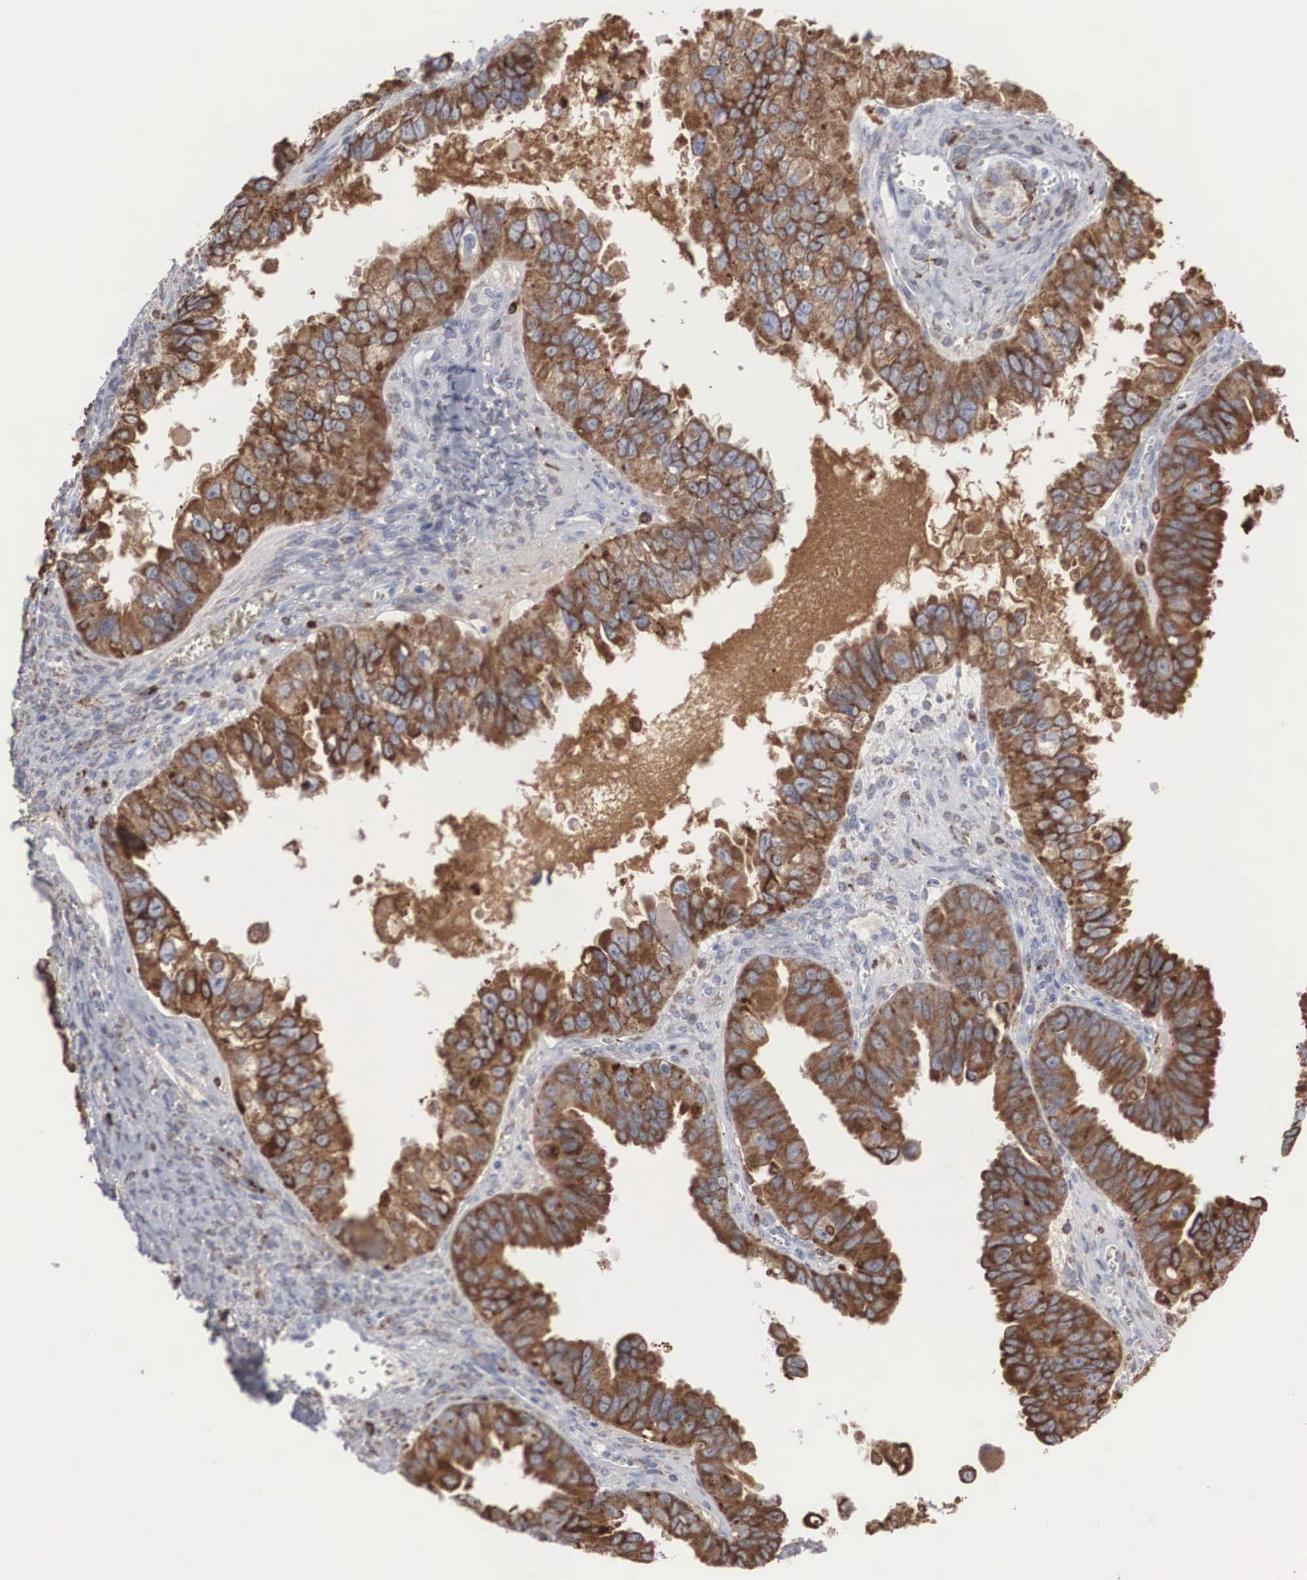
{"staining": {"intensity": "moderate", "quantity": ">75%", "location": "cytoplasmic/membranous"}, "tissue": "ovarian cancer", "cell_type": "Tumor cells", "image_type": "cancer", "snomed": [{"axis": "morphology", "description": "Carcinoma, endometroid"}, {"axis": "topography", "description": "Ovary"}], "caption": "High-magnification brightfield microscopy of ovarian cancer (endometroid carcinoma) stained with DAB (3,3'-diaminobenzidine) (brown) and counterstained with hematoxylin (blue). tumor cells exhibit moderate cytoplasmic/membranous staining is seen in approximately>75% of cells. Using DAB (brown) and hematoxylin (blue) stains, captured at high magnification using brightfield microscopy.", "gene": "LGALS3BP", "patient": {"sex": "female", "age": 85}}